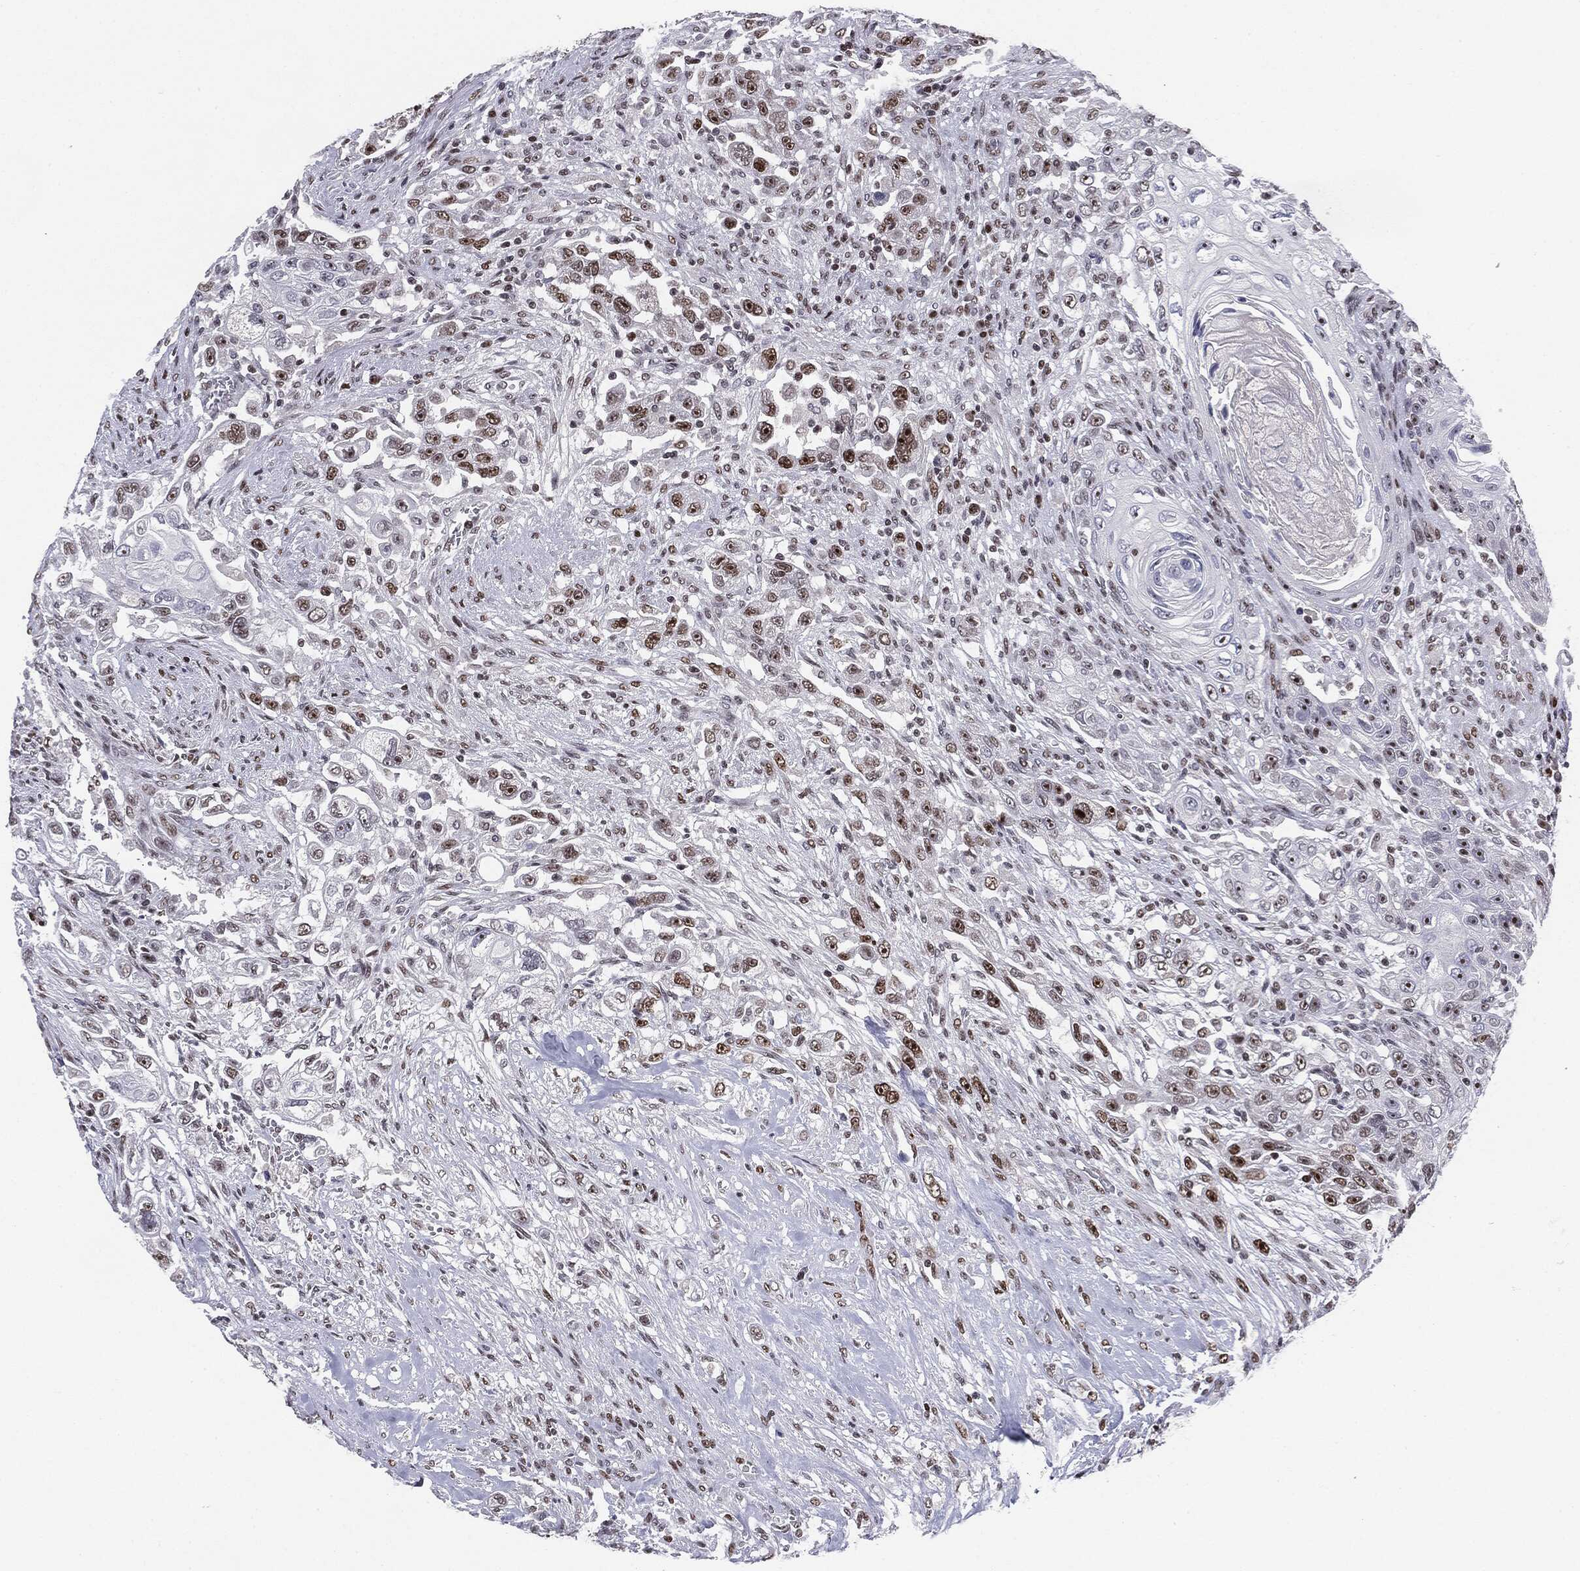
{"staining": {"intensity": "strong", "quantity": "25%-75%", "location": "nuclear"}, "tissue": "urothelial cancer", "cell_type": "Tumor cells", "image_type": "cancer", "snomed": [{"axis": "morphology", "description": "Urothelial carcinoma, High grade"}, {"axis": "topography", "description": "Urinary bladder"}], "caption": "This is a photomicrograph of IHC staining of high-grade urothelial carcinoma, which shows strong expression in the nuclear of tumor cells.", "gene": "MDC1", "patient": {"sex": "female", "age": 56}}